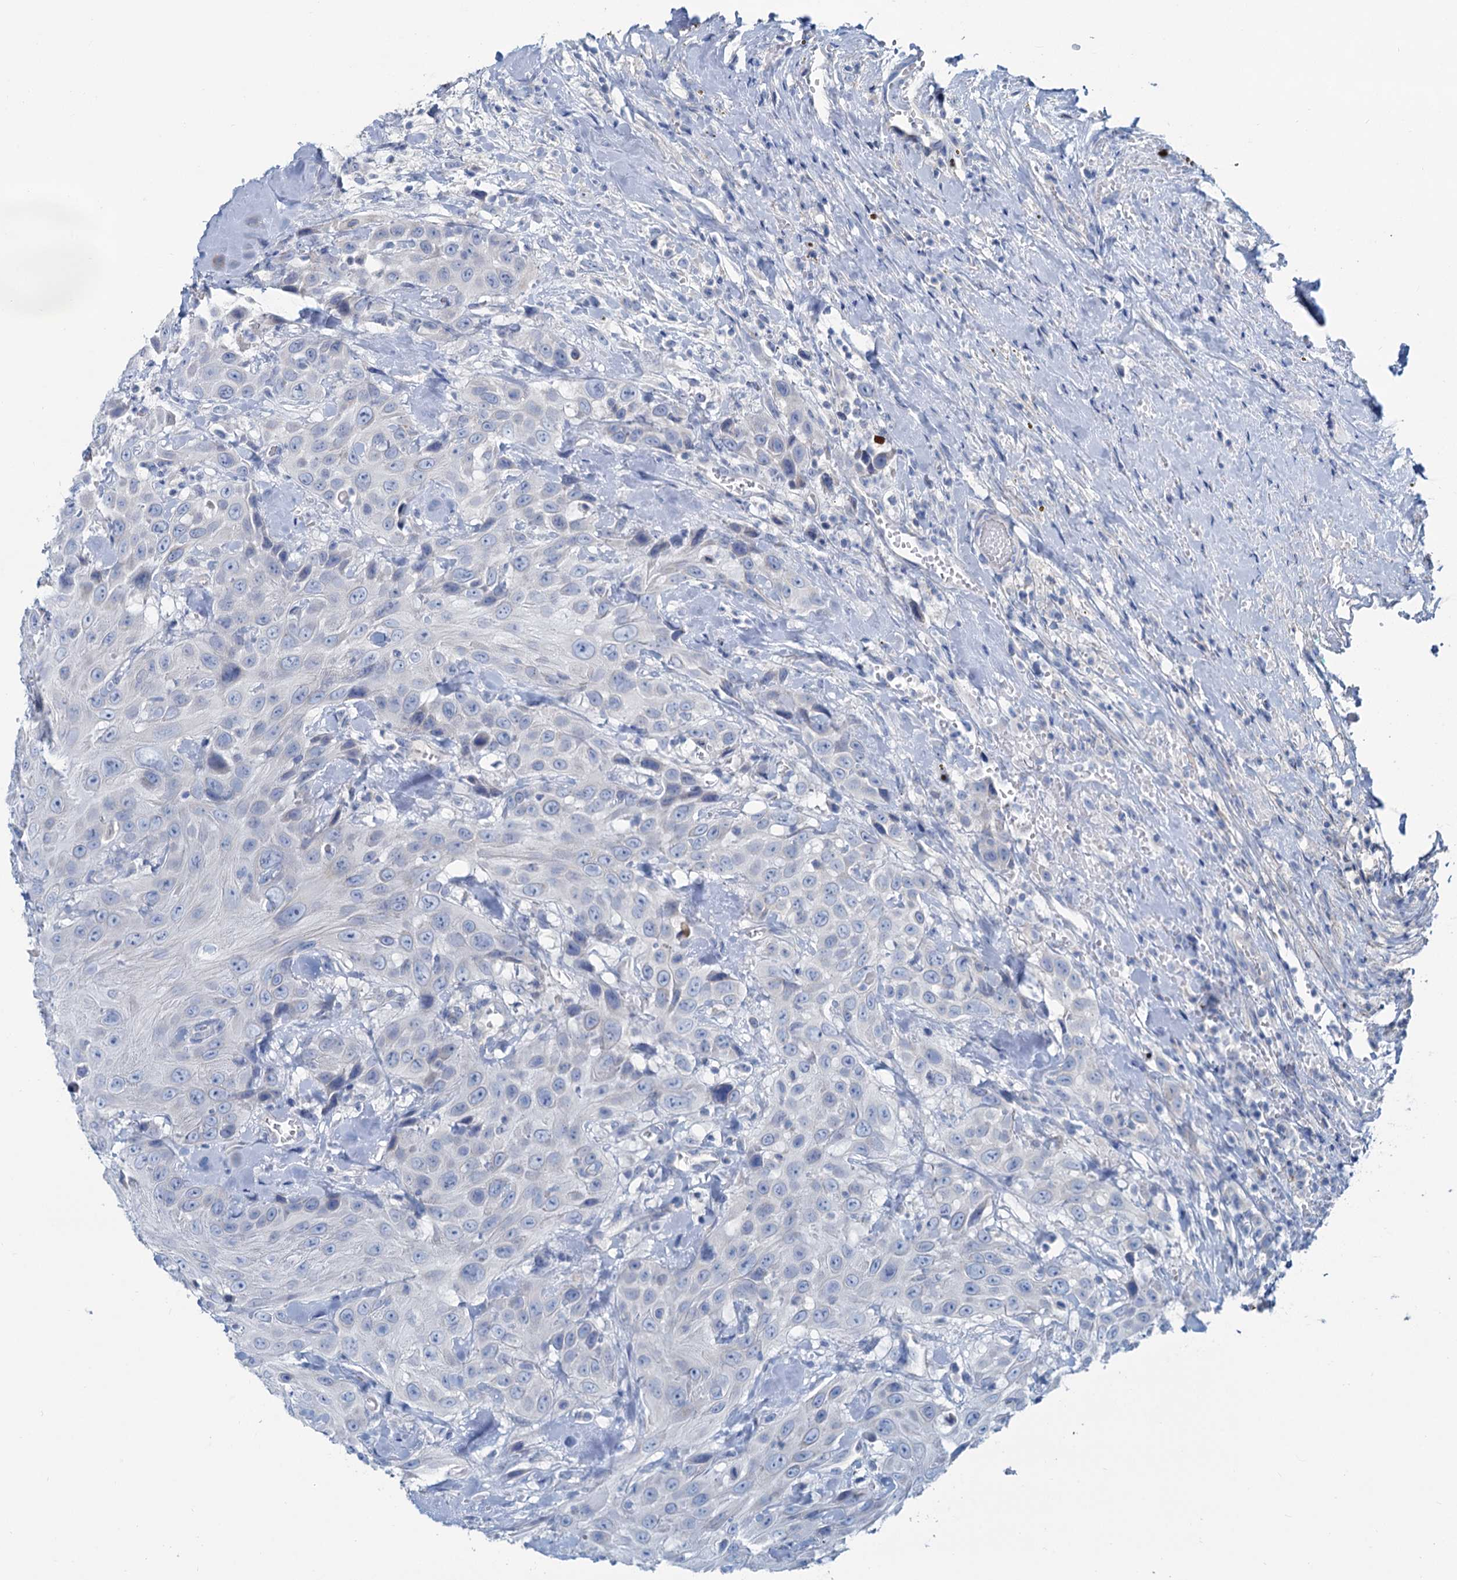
{"staining": {"intensity": "negative", "quantity": "none", "location": "none"}, "tissue": "head and neck cancer", "cell_type": "Tumor cells", "image_type": "cancer", "snomed": [{"axis": "morphology", "description": "Squamous cell carcinoma, NOS"}, {"axis": "topography", "description": "Head-Neck"}], "caption": "This is an immunohistochemistry photomicrograph of human head and neck cancer. There is no positivity in tumor cells.", "gene": "SLC1A3", "patient": {"sex": "male", "age": 81}}